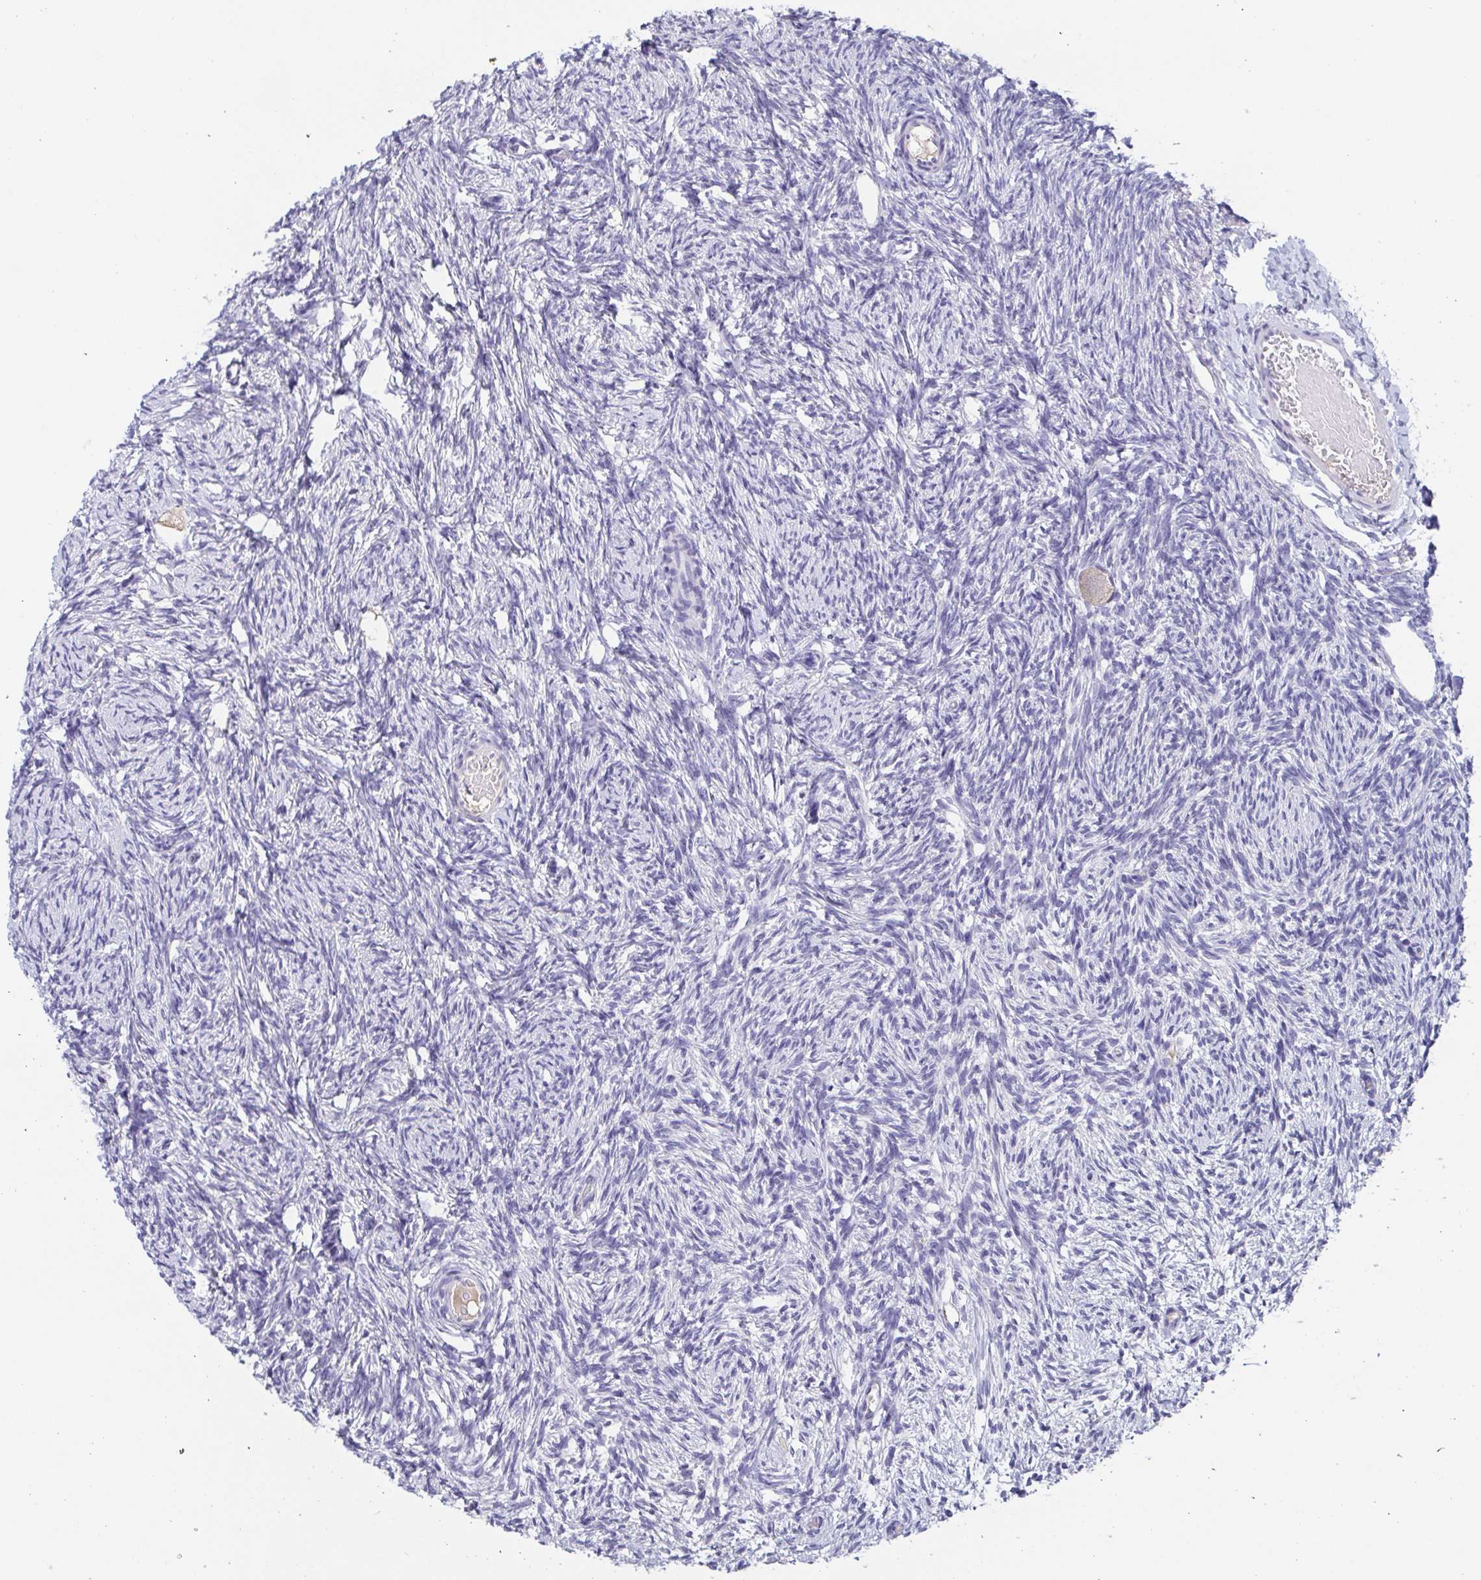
{"staining": {"intensity": "weak", "quantity": ">75%", "location": "cytoplasmic/membranous"}, "tissue": "ovary", "cell_type": "Follicle cells", "image_type": "normal", "snomed": [{"axis": "morphology", "description": "Normal tissue, NOS"}, {"axis": "topography", "description": "Ovary"}], "caption": "The immunohistochemical stain labels weak cytoplasmic/membranous positivity in follicle cells of unremarkable ovary.", "gene": "TREH", "patient": {"sex": "female", "age": 33}}